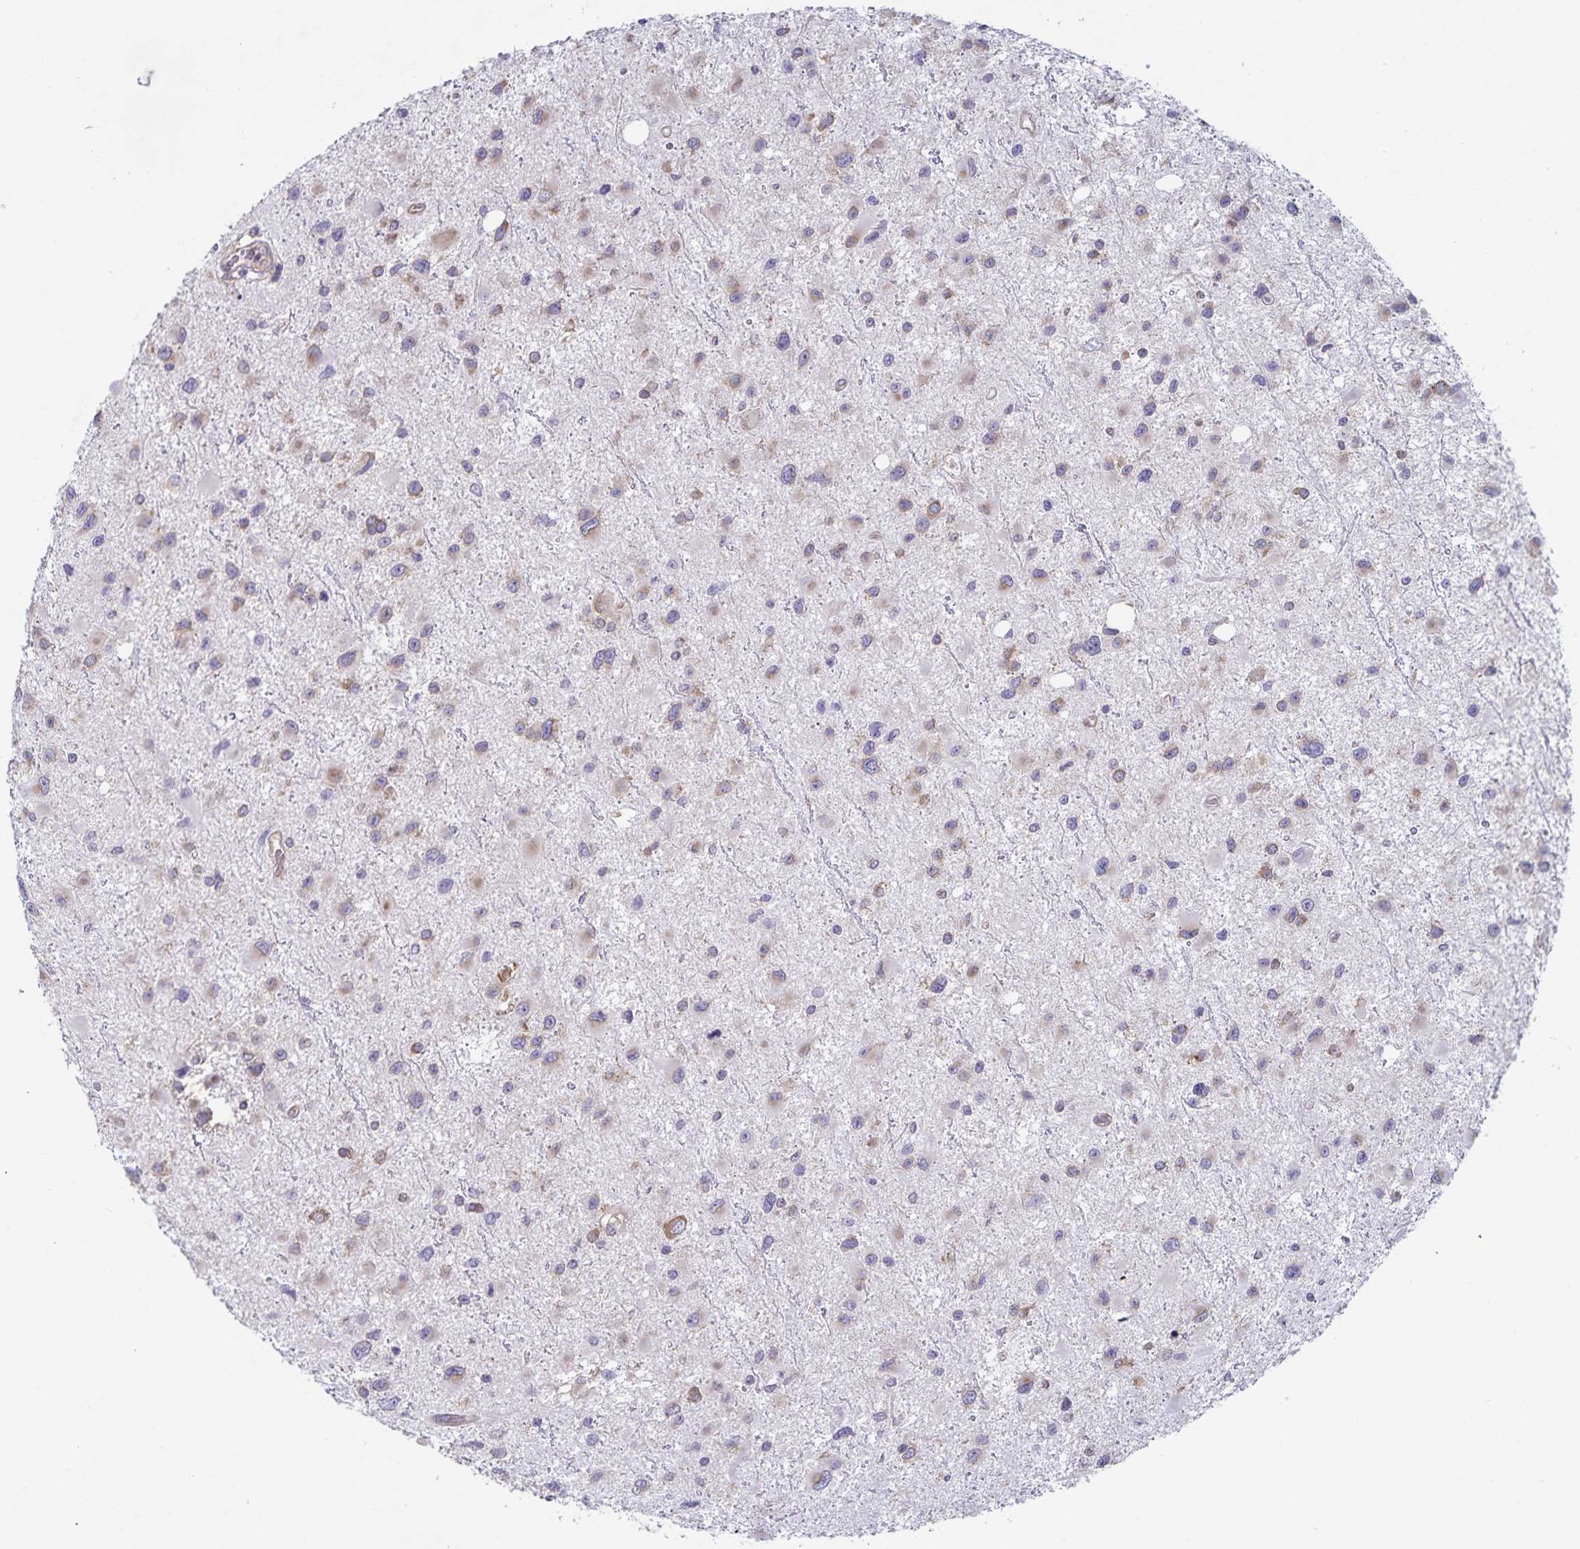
{"staining": {"intensity": "weak", "quantity": ">75%", "location": "cytoplasmic/membranous"}, "tissue": "glioma", "cell_type": "Tumor cells", "image_type": "cancer", "snomed": [{"axis": "morphology", "description": "Glioma, malignant, Low grade"}, {"axis": "topography", "description": "Brain"}], "caption": "Glioma stained with a protein marker shows weak staining in tumor cells.", "gene": "FAM120A", "patient": {"sex": "female", "age": 32}}